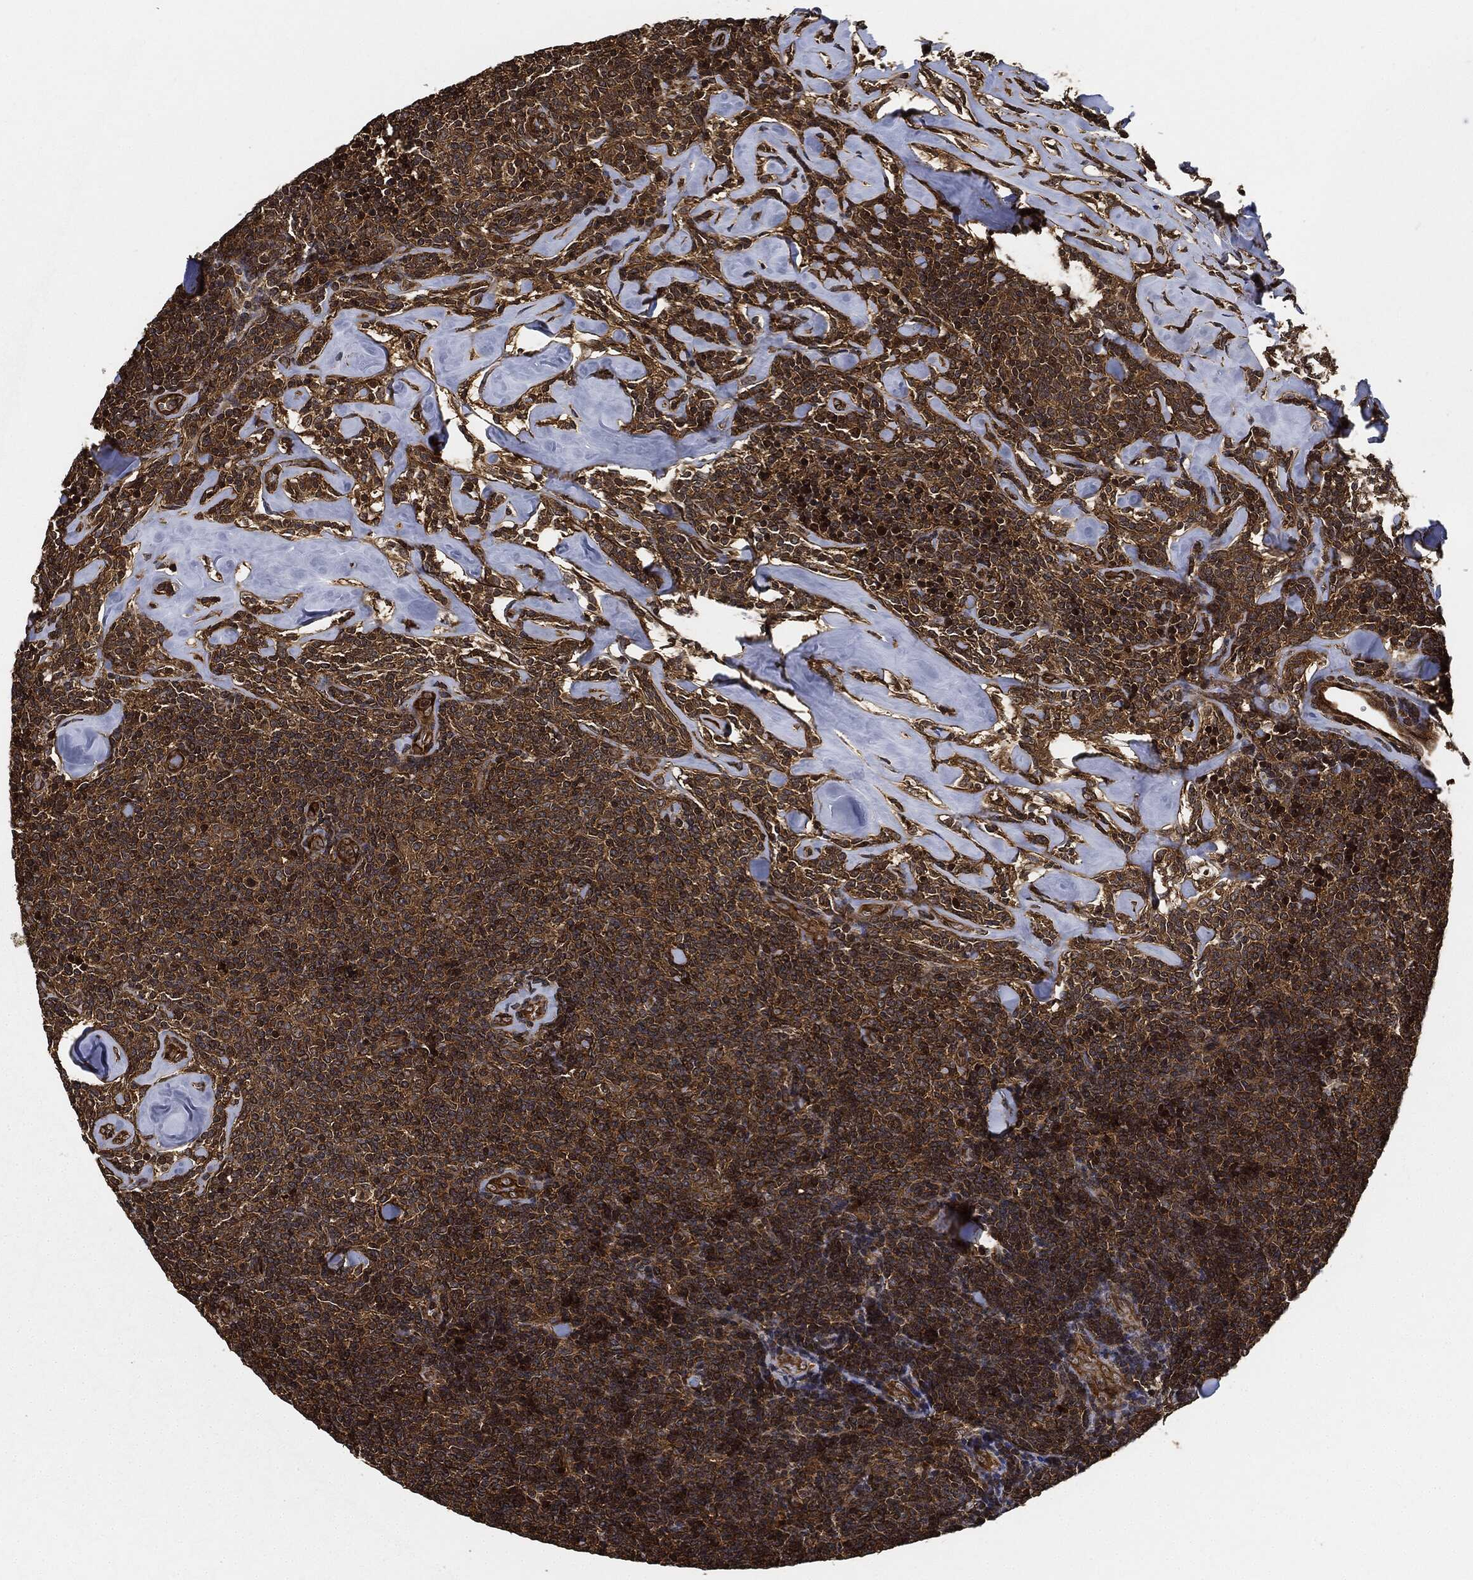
{"staining": {"intensity": "strong", "quantity": ">75%", "location": "cytoplasmic/membranous"}, "tissue": "lymphoma", "cell_type": "Tumor cells", "image_type": "cancer", "snomed": [{"axis": "morphology", "description": "Malignant lymphoma, non-Hodgkin's type, Low grade"}, {"axis": "topography", "description": "Lymph node"}], "caption": "Human low-grade malignant lymphoma, non-Hodgkin's type stained with a protein marker shows strong staining in tumor cells.", "gene": "CEP290", "patient": {"sex": "female", "age": 56}}